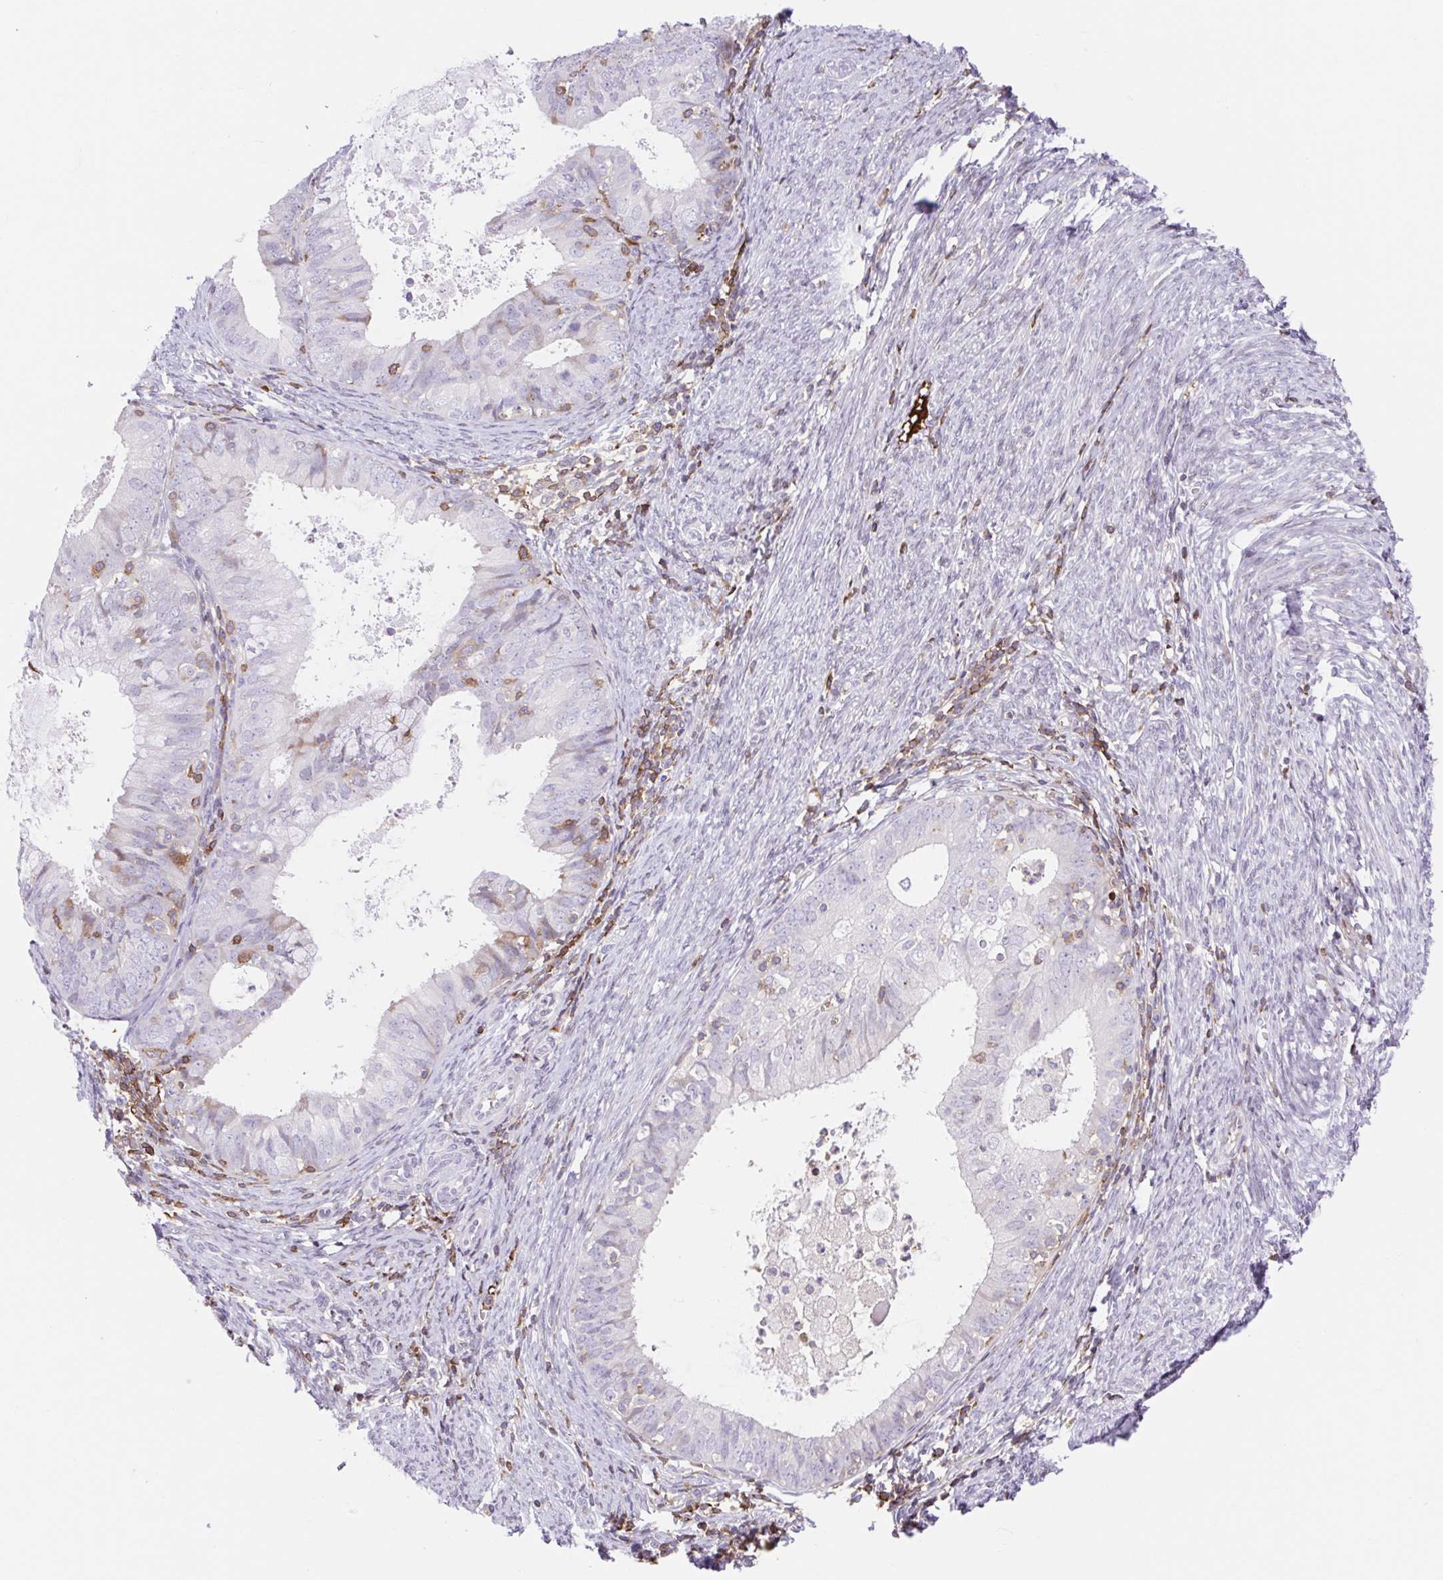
{"staining": {"intensity": "negative", "quantity": "none", "location": "none"}, "tissue": "endometrial cancer", "cell_type": "Tumor cells", "image_type": "cancer", "snomed": [{"axis": "morphology", "description": "Adenocarcinoma, NOS"}, {"axis": "topography", "description": "Endometrium"}], "caption": "DAB (3,3'-diaminobenzidine) immunohistochemical staining of endometrial adenocarcinoma reveals no significant expression in tumor cells.", "gene": "TPRG1", "patient": {"sex": "female", "age": 57}}